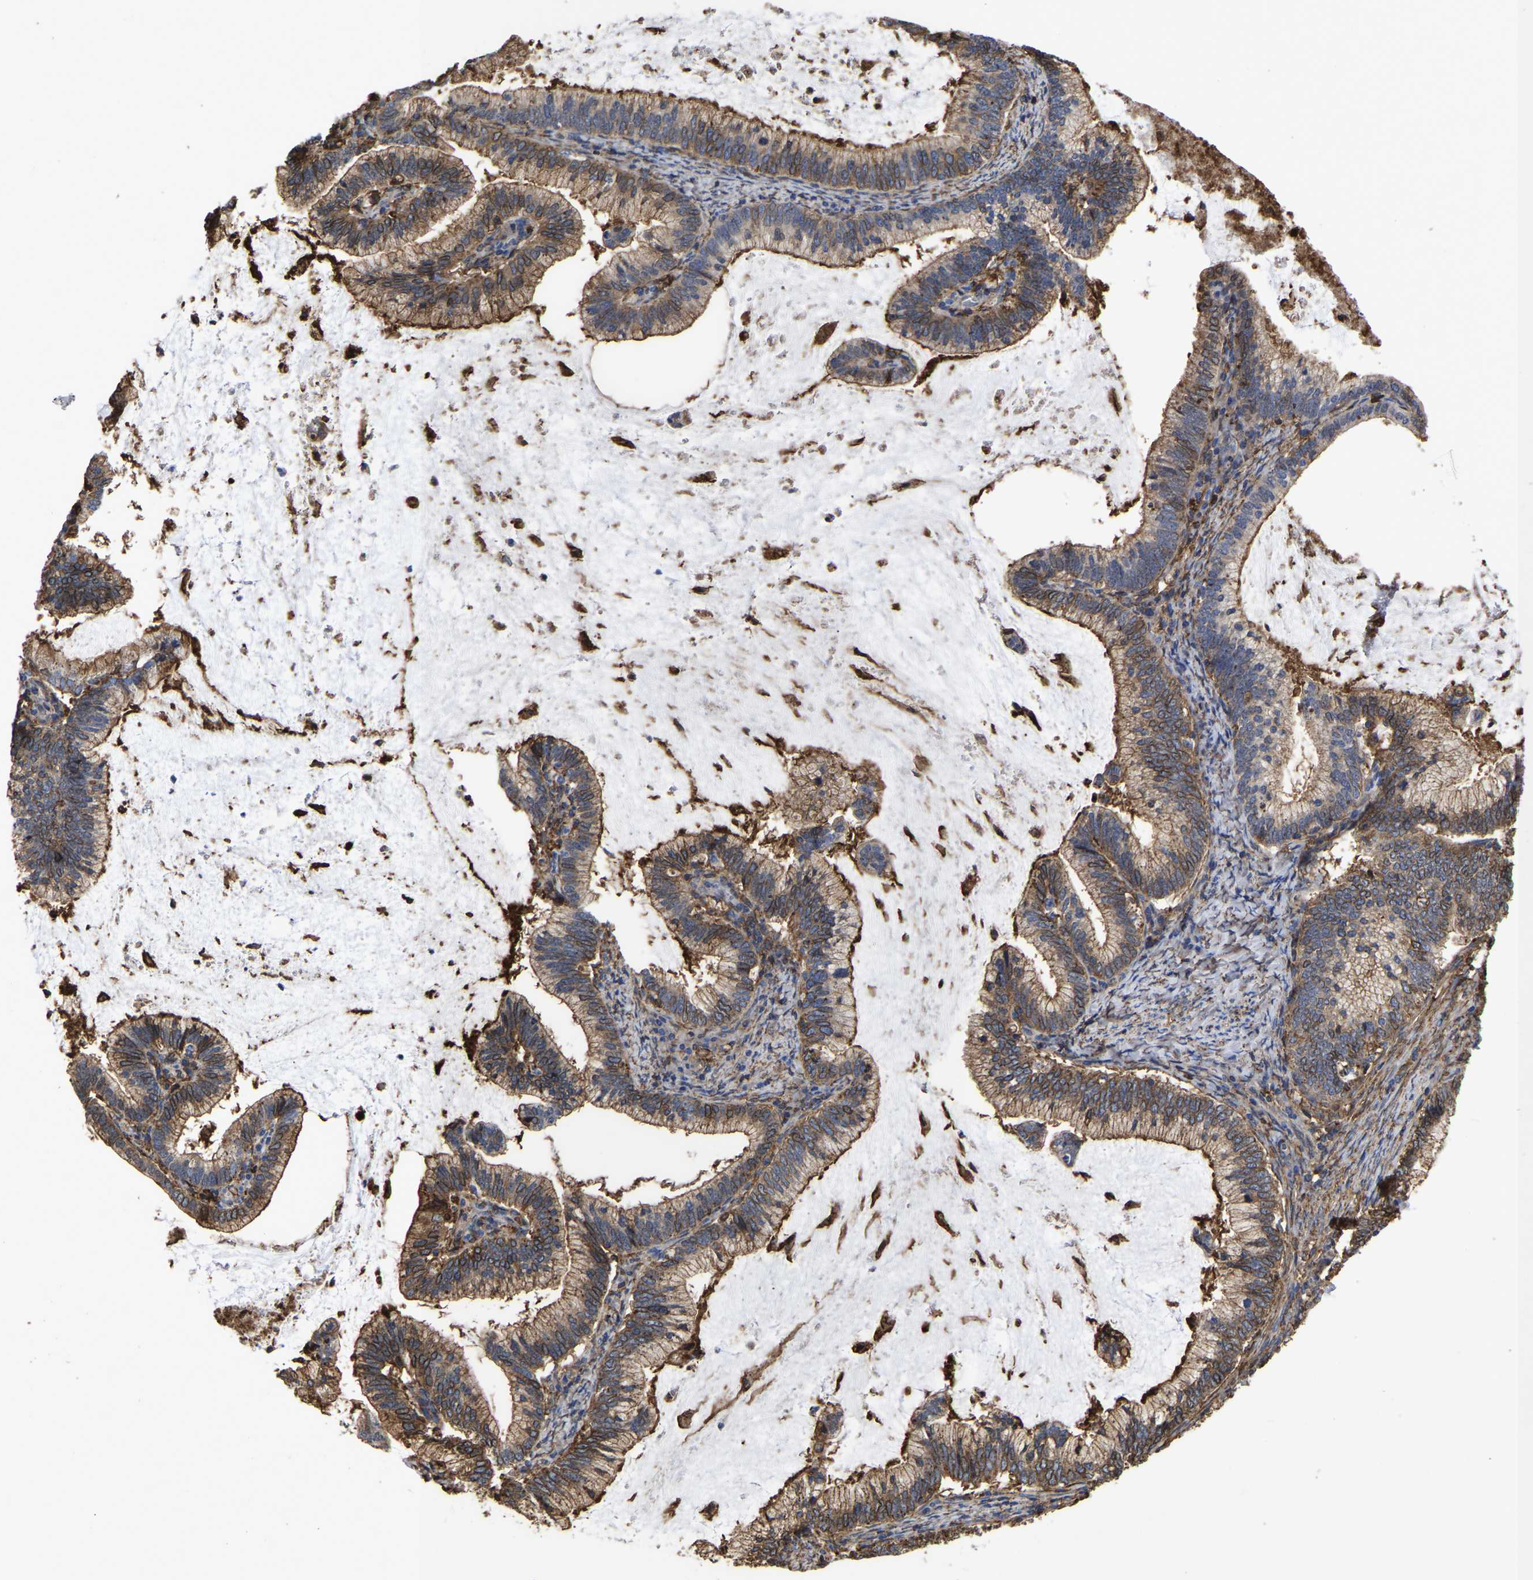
{"staining": {"intensity": "strong", "quantity": "25%-75%", "location": "cytoplasmic/membranous,nuclear"}, "tissue": "cervical cancer", "cell_type": "Tumor cells", "image_type": "cancer", "snomed": [{"axis": "morphology", "description": "Adenocarcinoma, NOS"}, {"axis": "topography", "description": "Cervix"}], "caption": "Immunohistochemical staining of cervical cancer (adenocarcinoma) shows strong cytoplasmic/membranous and nuclear protein expression in about 25%-75% of tumor cells.", "gene": "LIF", "patient": {"sex": "female", "age": 36}}